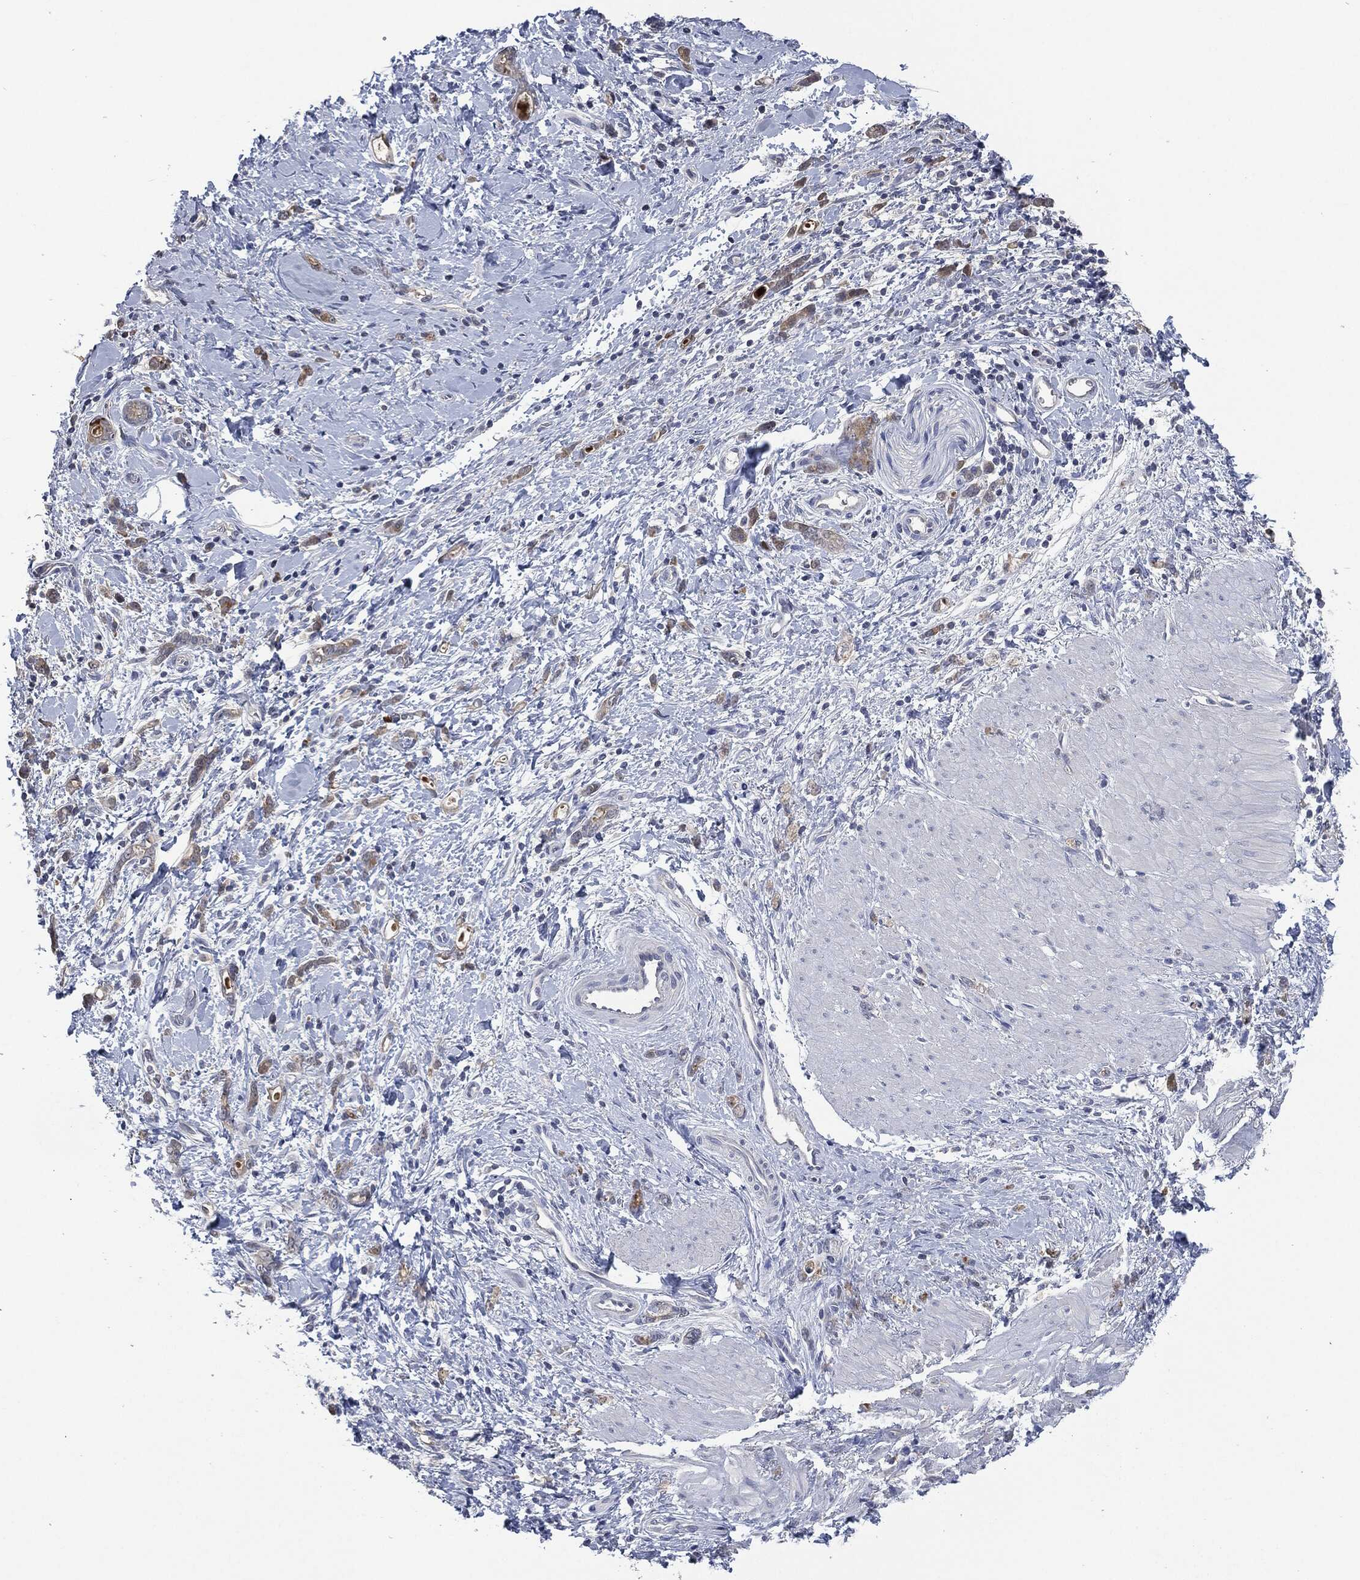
{"staining": {"intensity": "moderate", "quantity": "<25%", "location": "cytoplasmic/membranous"}, "tissue": "stomach cancer", "cell_type": "Tumor cells", "image_type": "cancer", "snomed": [{"axis": "morphology", "description": "Normal tissue, NOS"}, {"axis": "morphology", "description": "Adenocarcinoma, NOS"}, {"axis": "topography", "description": "Stomach"}], "caption": "A photomicrograph of stomach adenocarcinoma stained for a protein displays moderate cytoplasmic/membranous brown staining in tumor cells.", "gene": "IL1RN", "patient": {"sex": "male", "age": 67}}